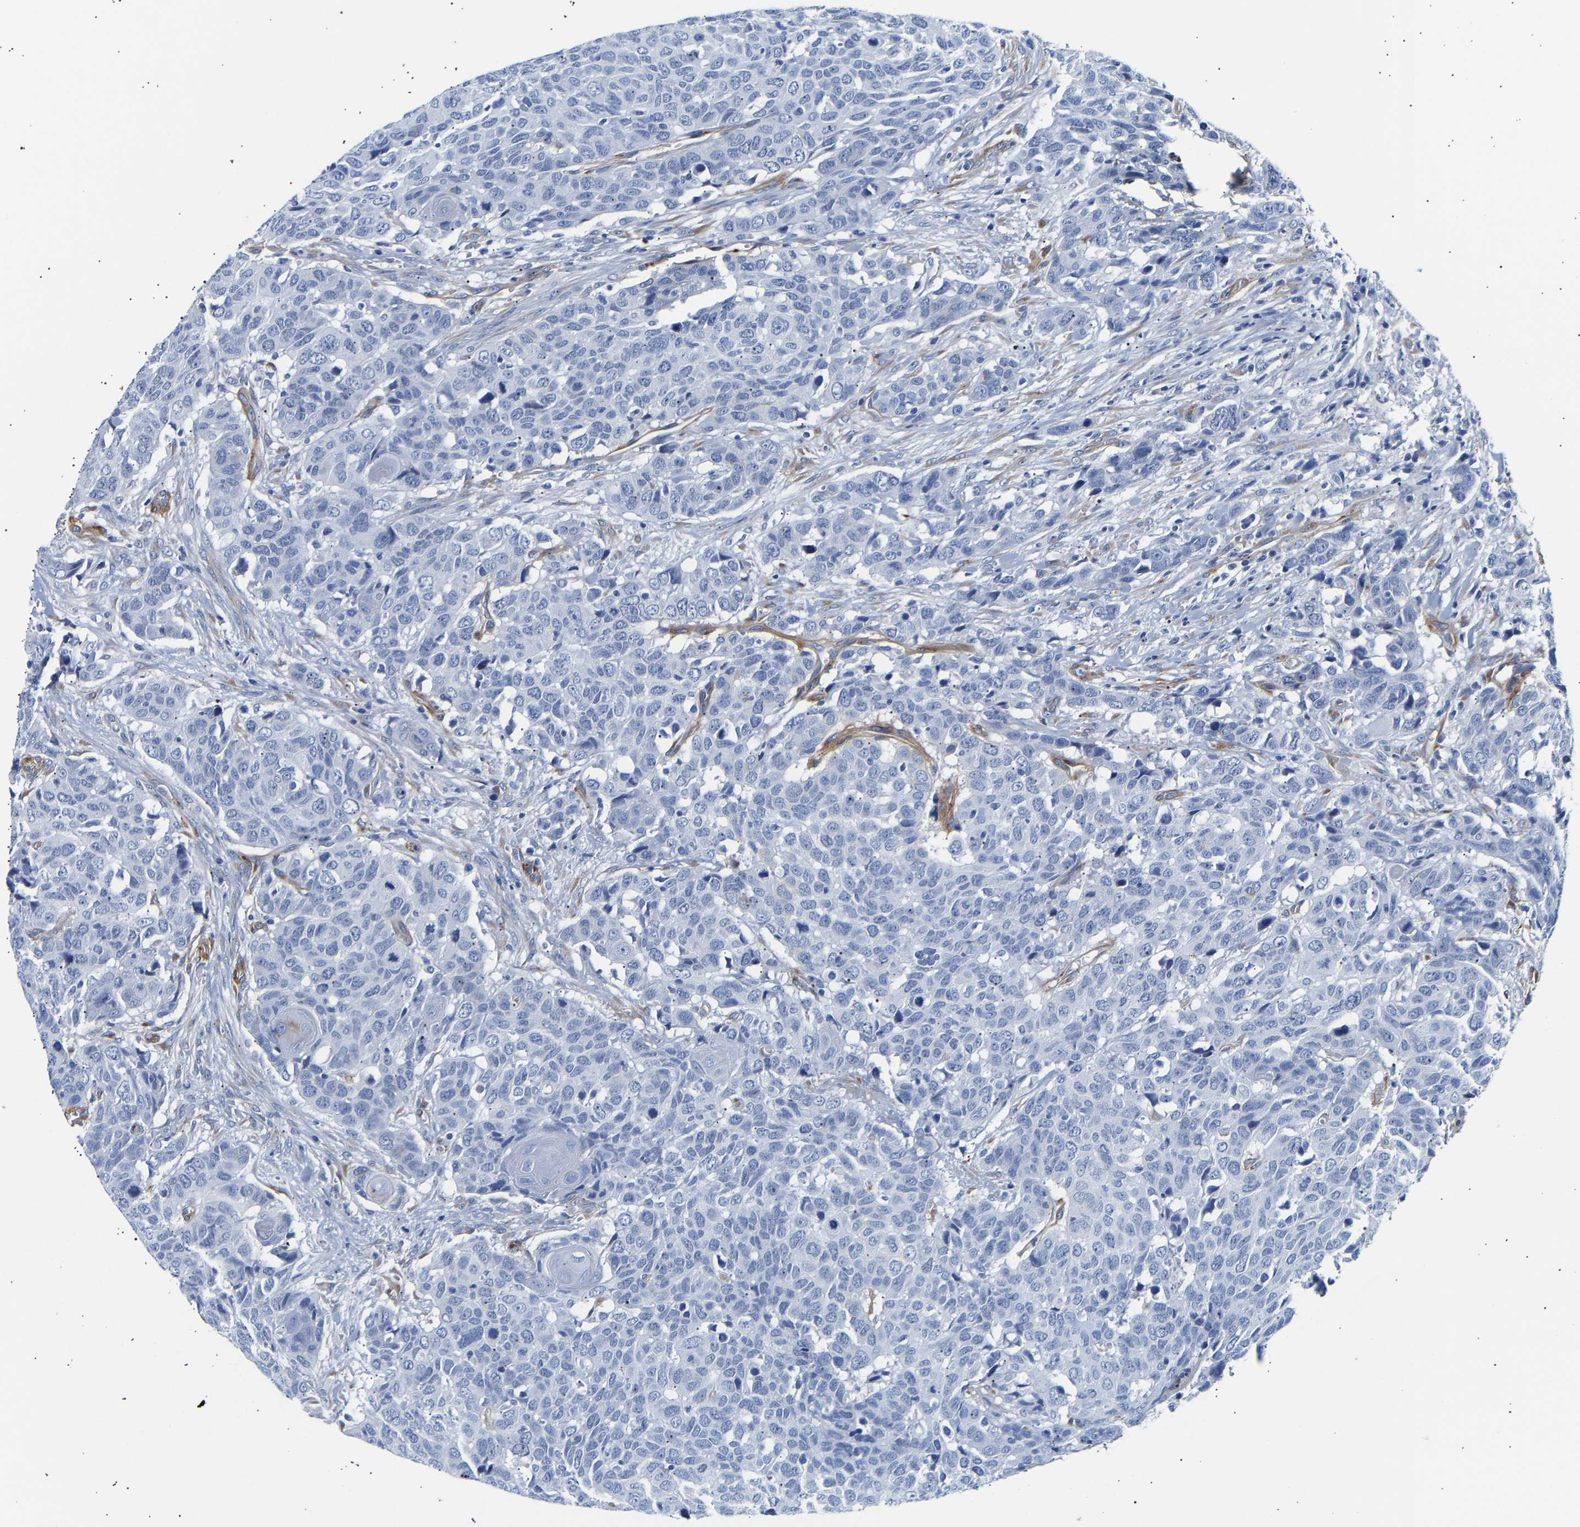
{"staining": {"intensity": "negative", "quantity": "none", "location": "none"}, "tissue": "head and neck cancer", "cell_type": "Tumor cells", "image_type": "cancer", "snomed": [{"axis": "morphology", "description": "Squamous cell carcinoma, NOS"}, {"axis": "topography", "description": "Head-Neck"}], "caption": "A micrograph of squamous cell carcinoma (head and neck) stained for a protein exhibits no brown staining in tumor cells.", "gene": "IGFBP7", "patient": {"sex": "male", "age": 66}}